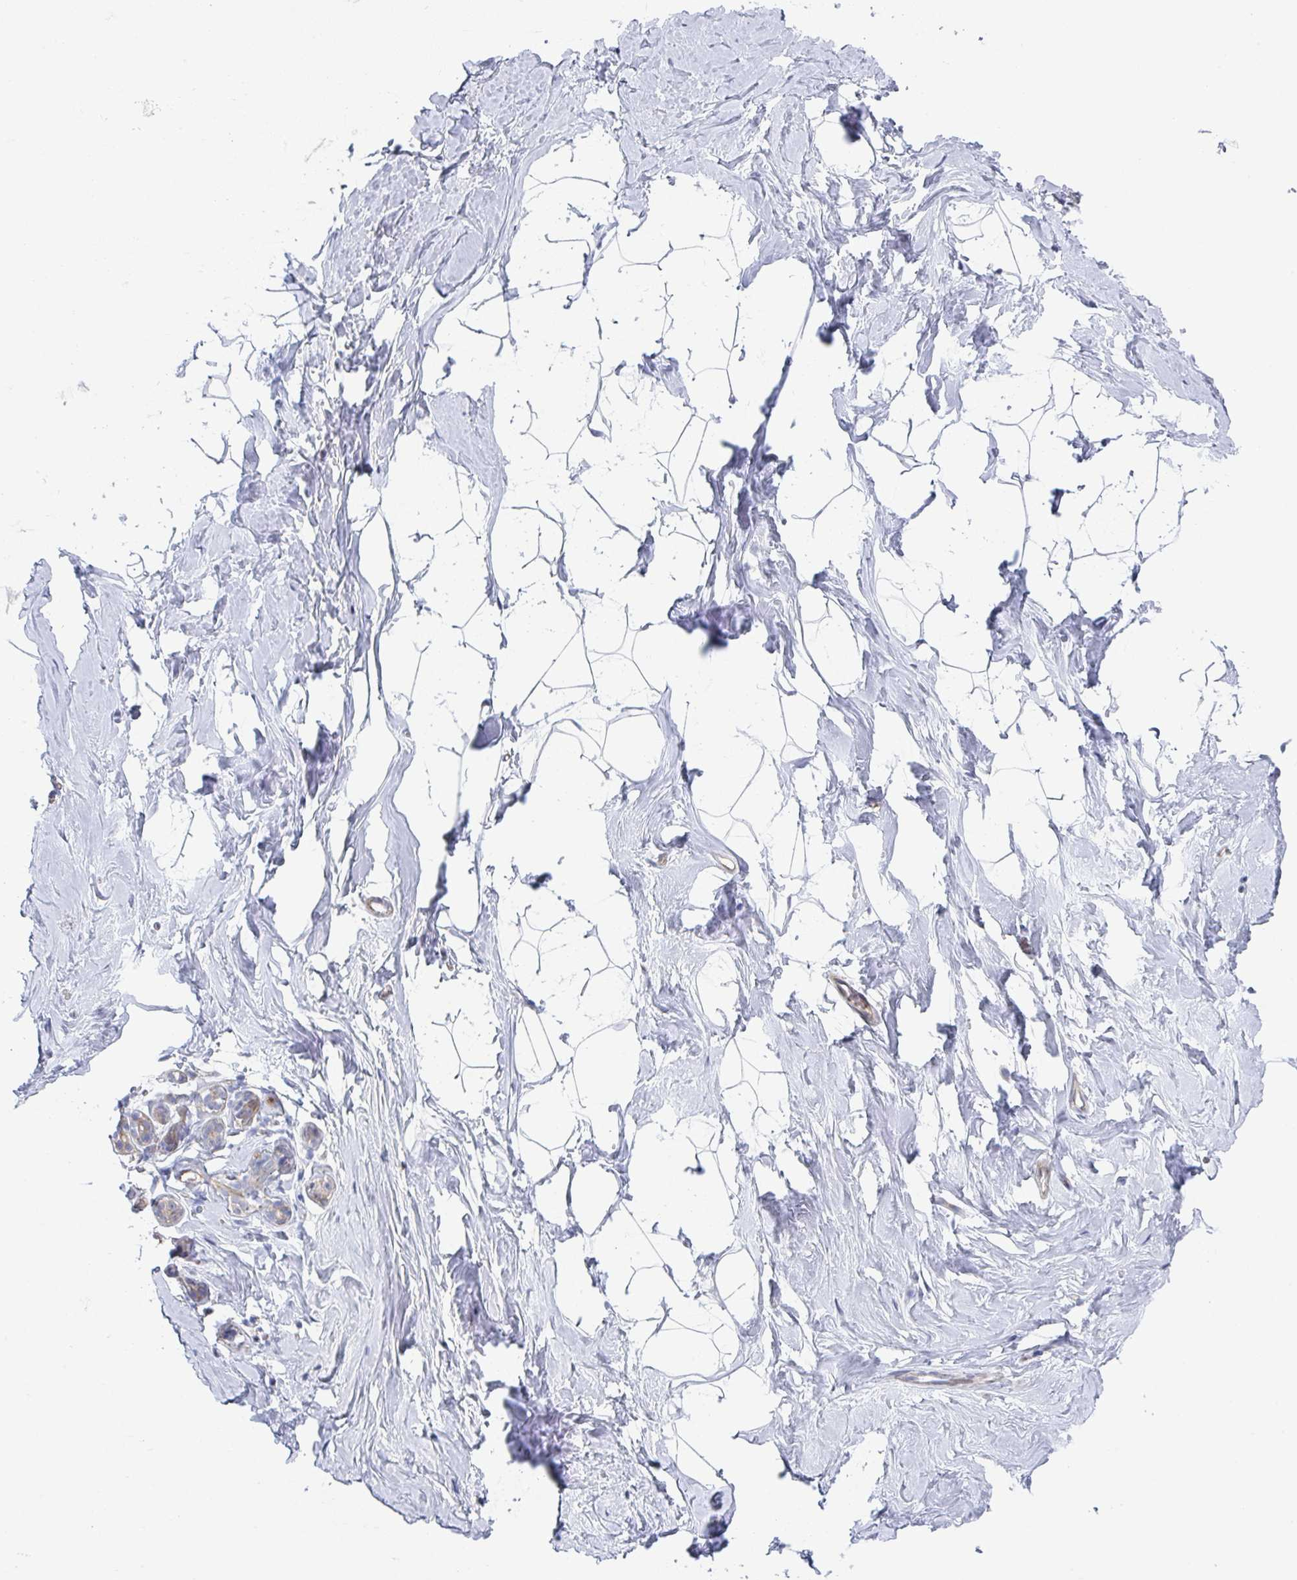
{"staining": {"intensity": "negative", "quantity": "none", "location": "none"}, "tissue": "breast", "cell_type": "Adipocytes", "image_type": "normal", "snomed": [{"axis": "morphology", "description": "Normal tissue, NOS"}, {"axis": "topography", "description": "Breast"}], "caption": "Breast was stained to show a protein in brown. There is no significant staining in adipocytes. (Stains: DAB immunohistochemistry with hematoxylin counter stain, Microscopy: brightfield microscopy at high magnification).", "gene": "ZNF644", "patient": {"sex": "female", "age": 32}}